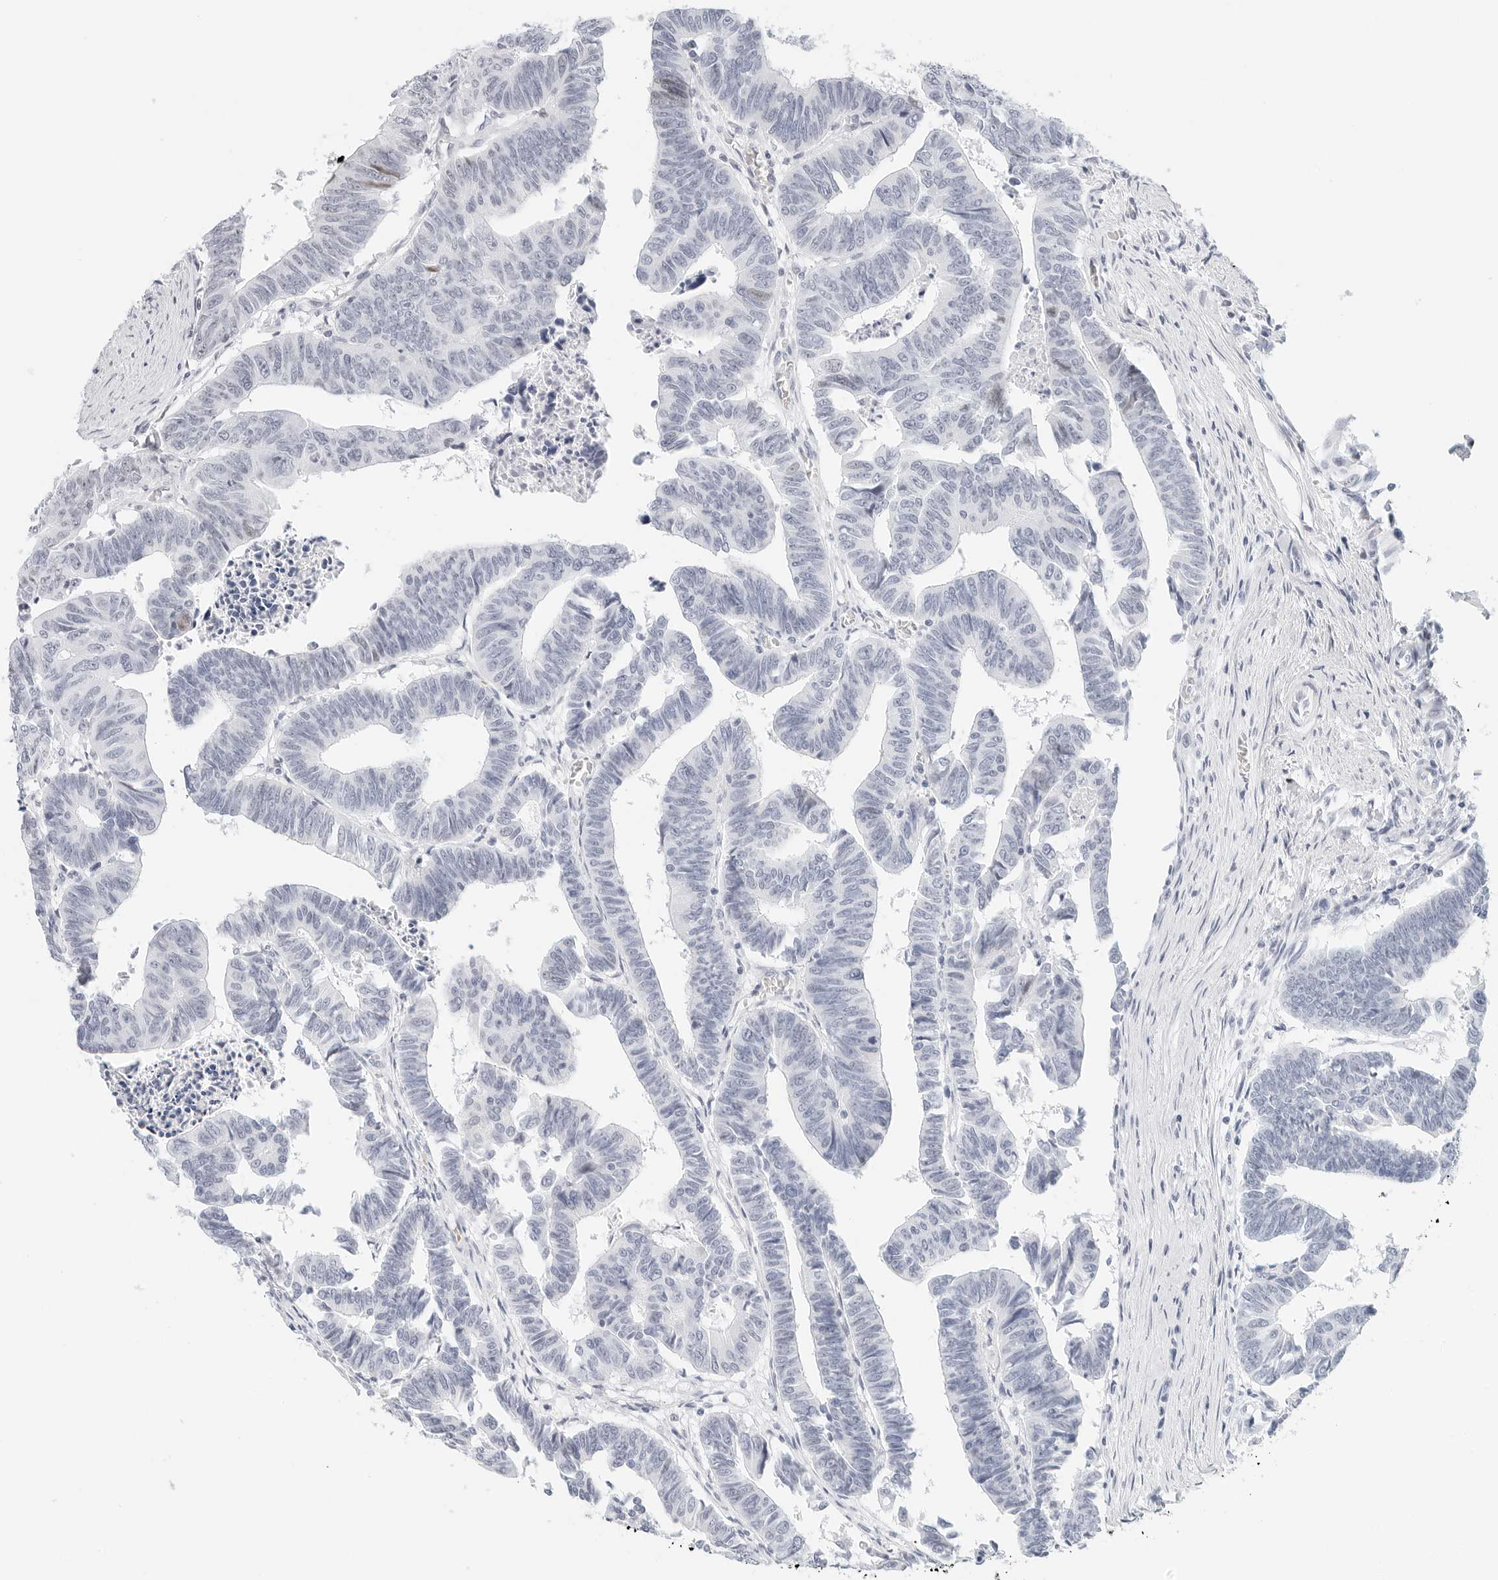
{"staining": {"intensity": "negative", "quantity": "none", "location": "none"}, "tissue": "colorectal cancer", "cell_type": "Tumor cells", "image_type": "cancer", "snomed": [{"axis": "morphology", "description": "Adenocarcinoma, NOS"}, {"axis": "topography", "description": "Rectum"}], "caption": "Immunohistochemistry (IHC) histopathology image of adenocarcinoma (colorectal) stained for a protein (brown), which exhibits no expression in tumor cells.", "gene": "NTMT2", "patient": {"sex": "female", "age": 65}}